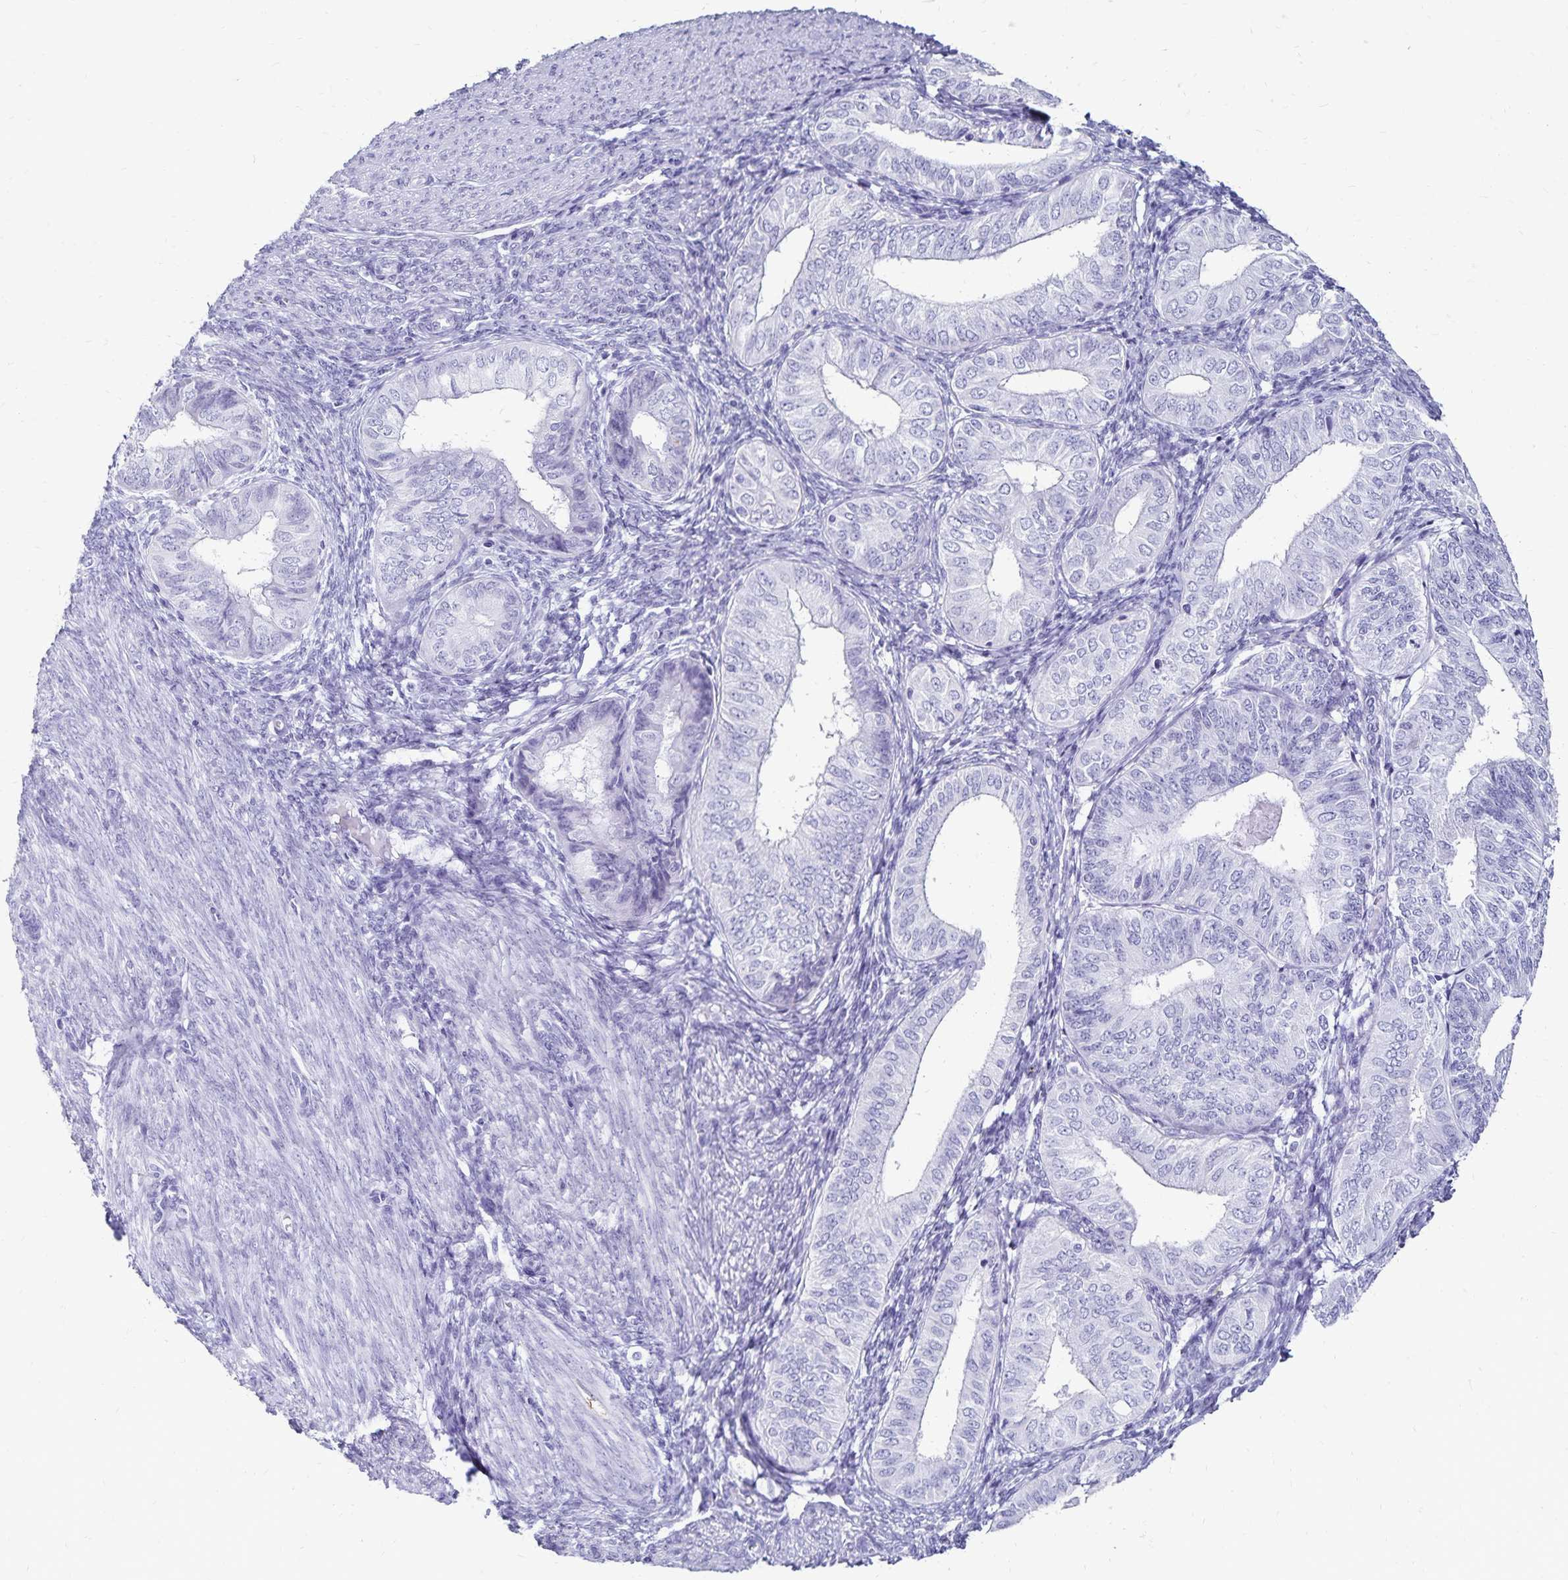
{"staining": {"intensity": "negative", "quantity": "none", "location": "none"}, "tissue": "endometrial cancer", "cell_type": "Tumor cells", "image_type": "cancer", "snomed": [{"axis": "morphology", "description": "Adenocarcinoma, NOS"}, {"axis": "topography", "description": "Endometrium"}], "caption": "Image shows no significant protein expression in tumor cells of adenocarcinoma (endometrial). (IHC, brightfield microscopy, high magnification).", "gene": "GIP", "patient": {"sex": "female", "age": 58}}